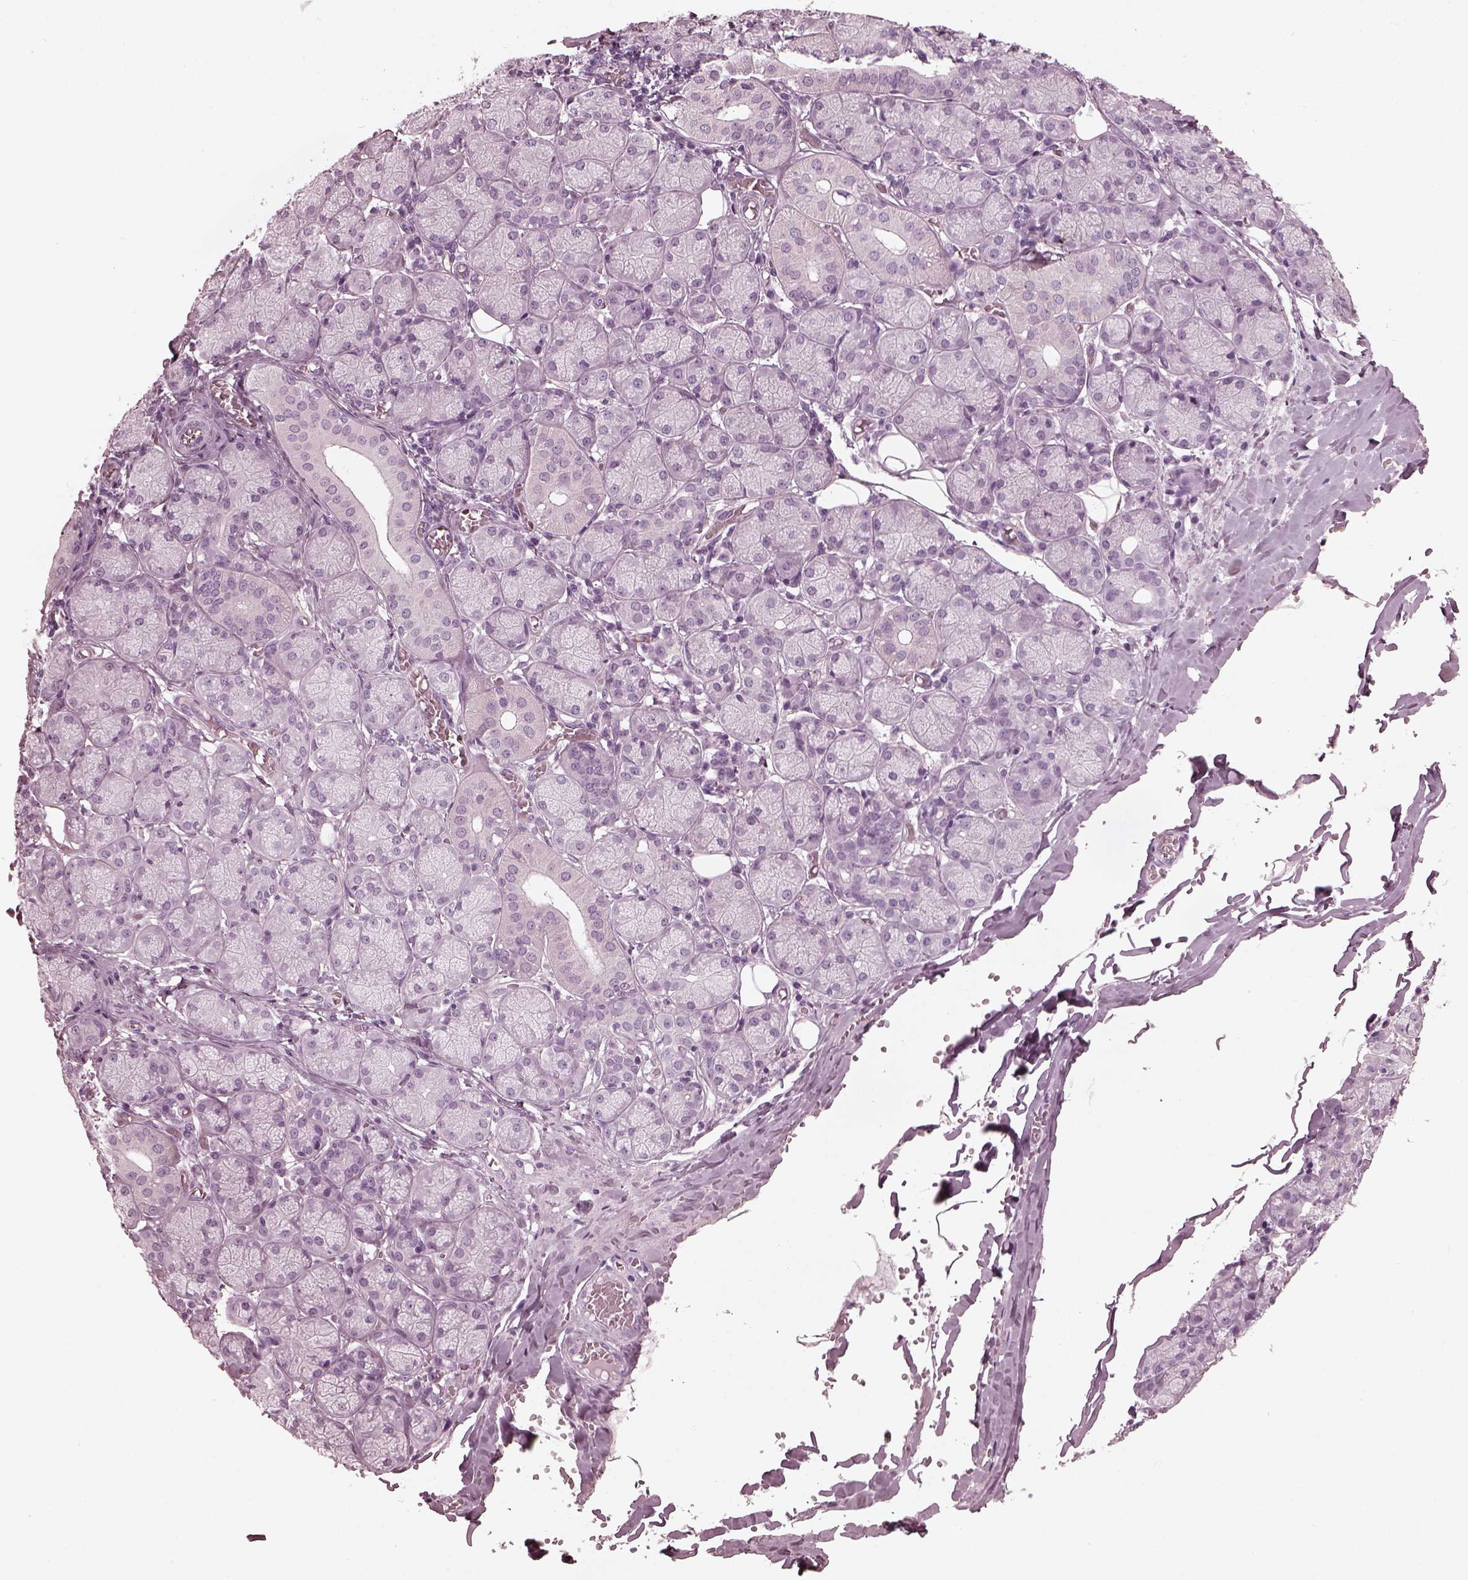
{"staining": {"intensity": "negative", "quantity": "none", "location": "none"}, "tissue": "salivary gland", "cell_type": "Glandular cells", "image_type": "normal", "snomed": [{"axis": "morphology", "description": "Normal tissue, NOS"}, {"axis": "topography", "description": "Salivary gland"}, {"axis": "topography", "description": "Peripheral nerve tissue"}], "caption": "Glandular cells show no significant expression in unremarkable salivary gland. (DAB (3,3'-diaminobenzidine) IHC with hematoxylin counter stain).", "gene": "GRM6", "patient": {"sex": "female", "age": 24}}